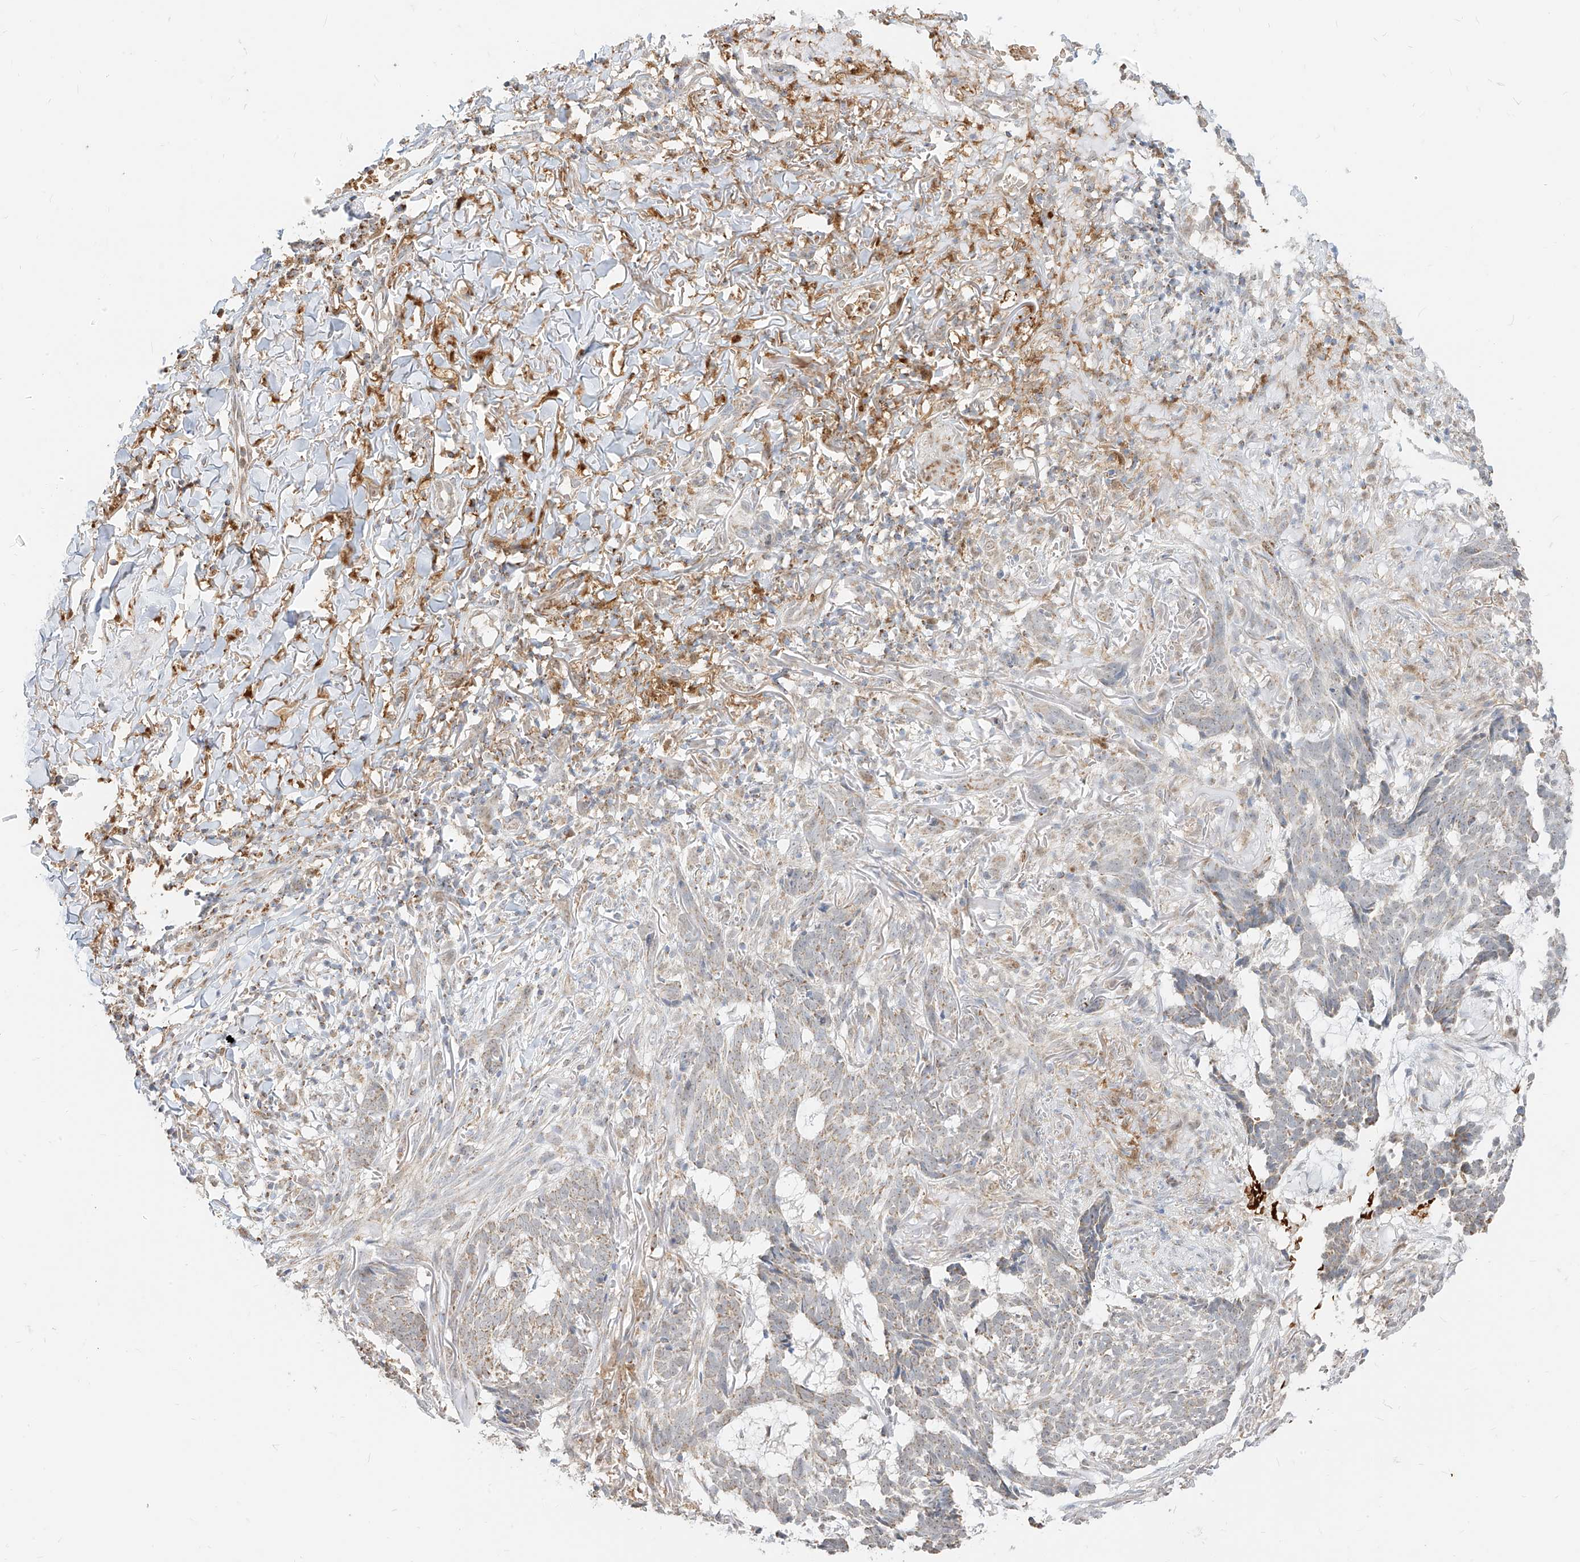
{"staining": {"intensity": "weak", "quantity": "<25%", "location": "cytoplasmic/membranous"}, "tissue": "skin cancer", "cell_type": "Tumor cells", "image_type": "cancer", "snomed": [{"axis": "morphology", "description": "Basal cell carcinoma"}, {"axis": "topography", "description": "Skin"}], "caption": "This histopathology image is of skin cancer stained with immunohistochemistry (IHC) to label a protein in brown with the nuclei are counter-stained blue. There is no expression in tumor cells.", "gene": "MTUS2", "patient": {"sex": "male", "age": 85}}